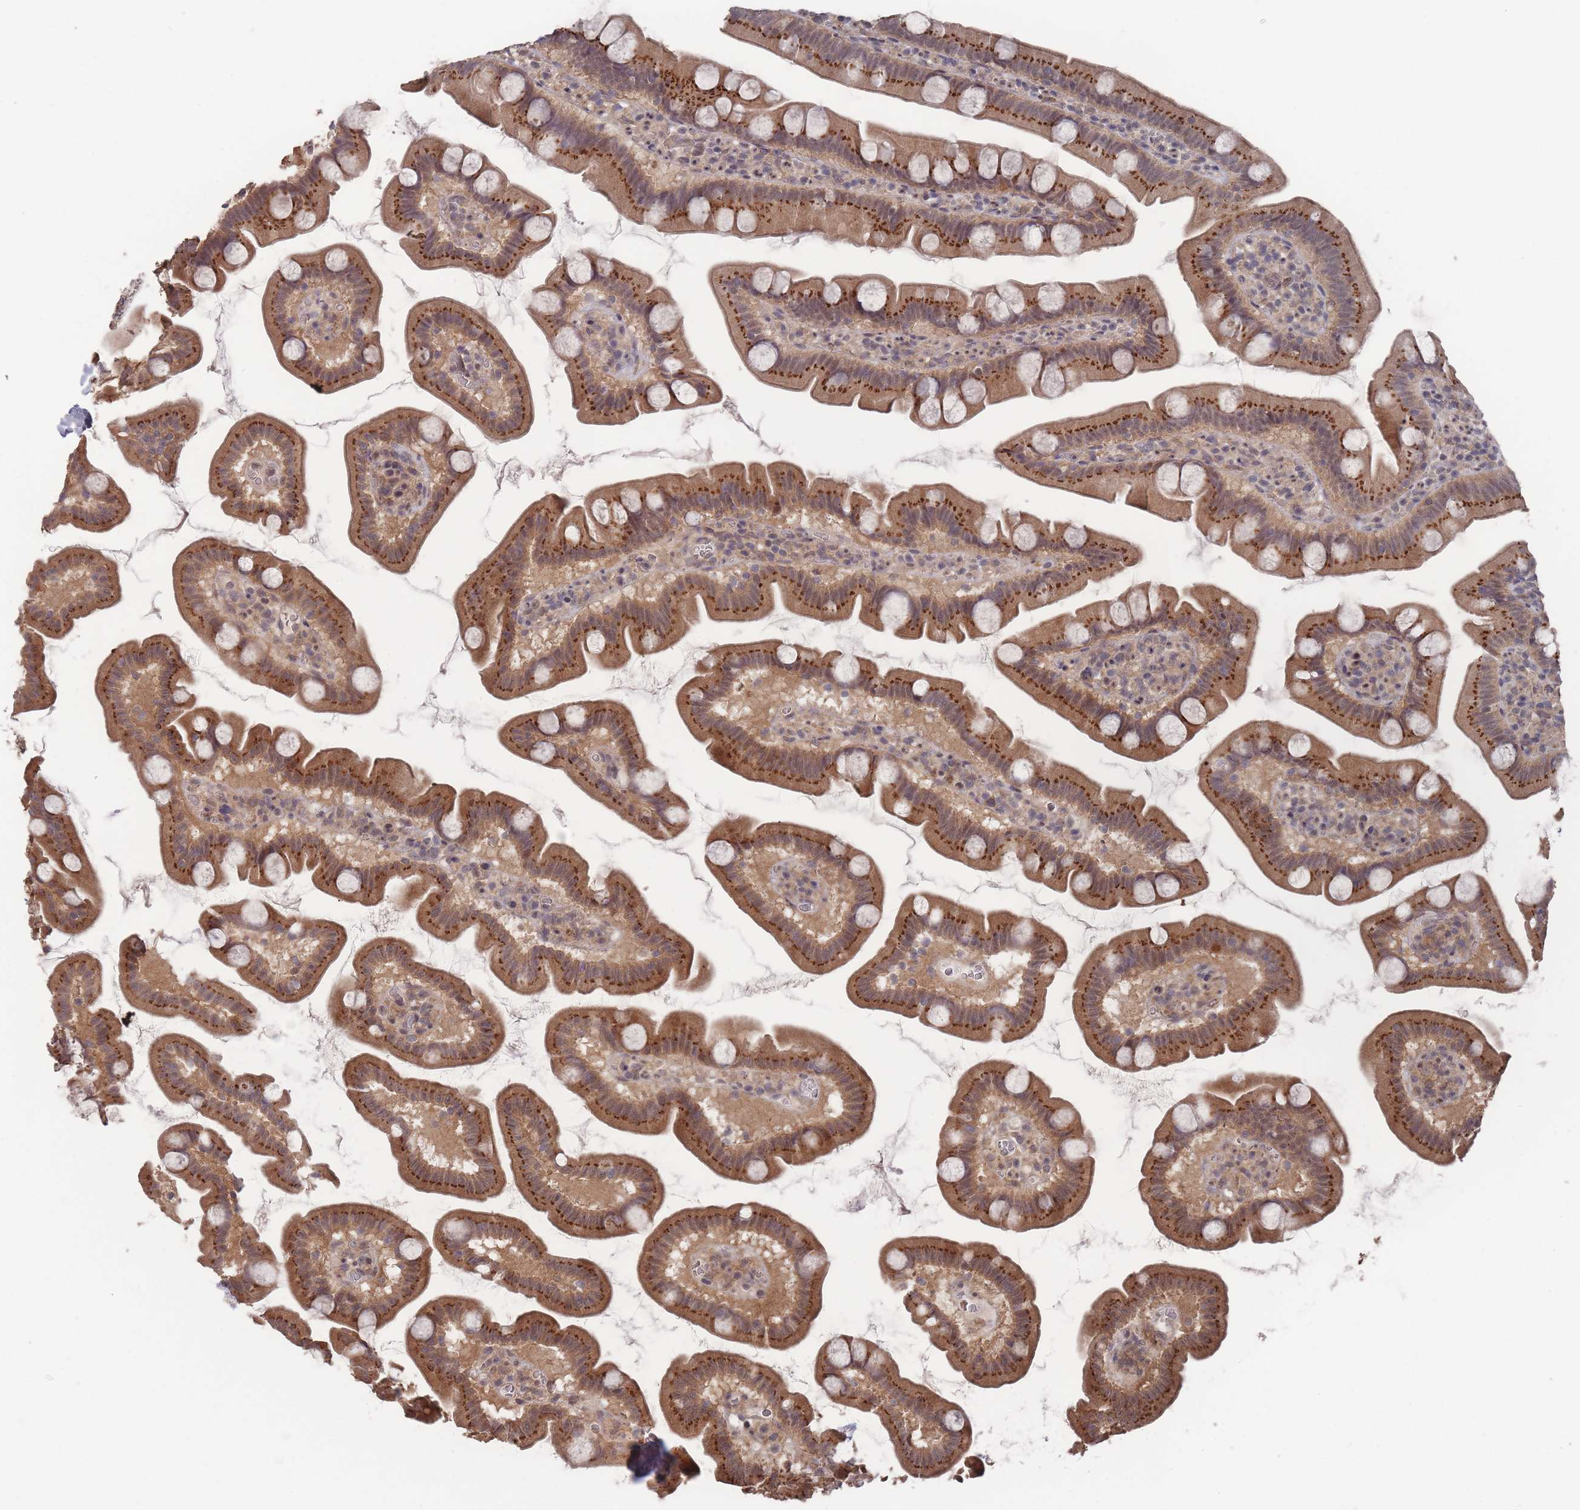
{"staining": {"intensity": "strong", "quantity": ">75%", "location": "cytoplasmic/membranous"}, "tissue": "small intestine", "cell_type": "Glandular cells", "image_type": "normal", "snomed": [{"axis": "morphology", "description": "Normal tissue, NOS"}, {"axis": "topography", "description": "Small intestine"}], "caption": "Immunohistochemistry of unremarkable small intestine demonstrates high levels of strong cytoplasmic/membranous staining in about >75% of glandular cells.", "gene": "SF3B1", "patient": {"sex": "female", "age": 68}}